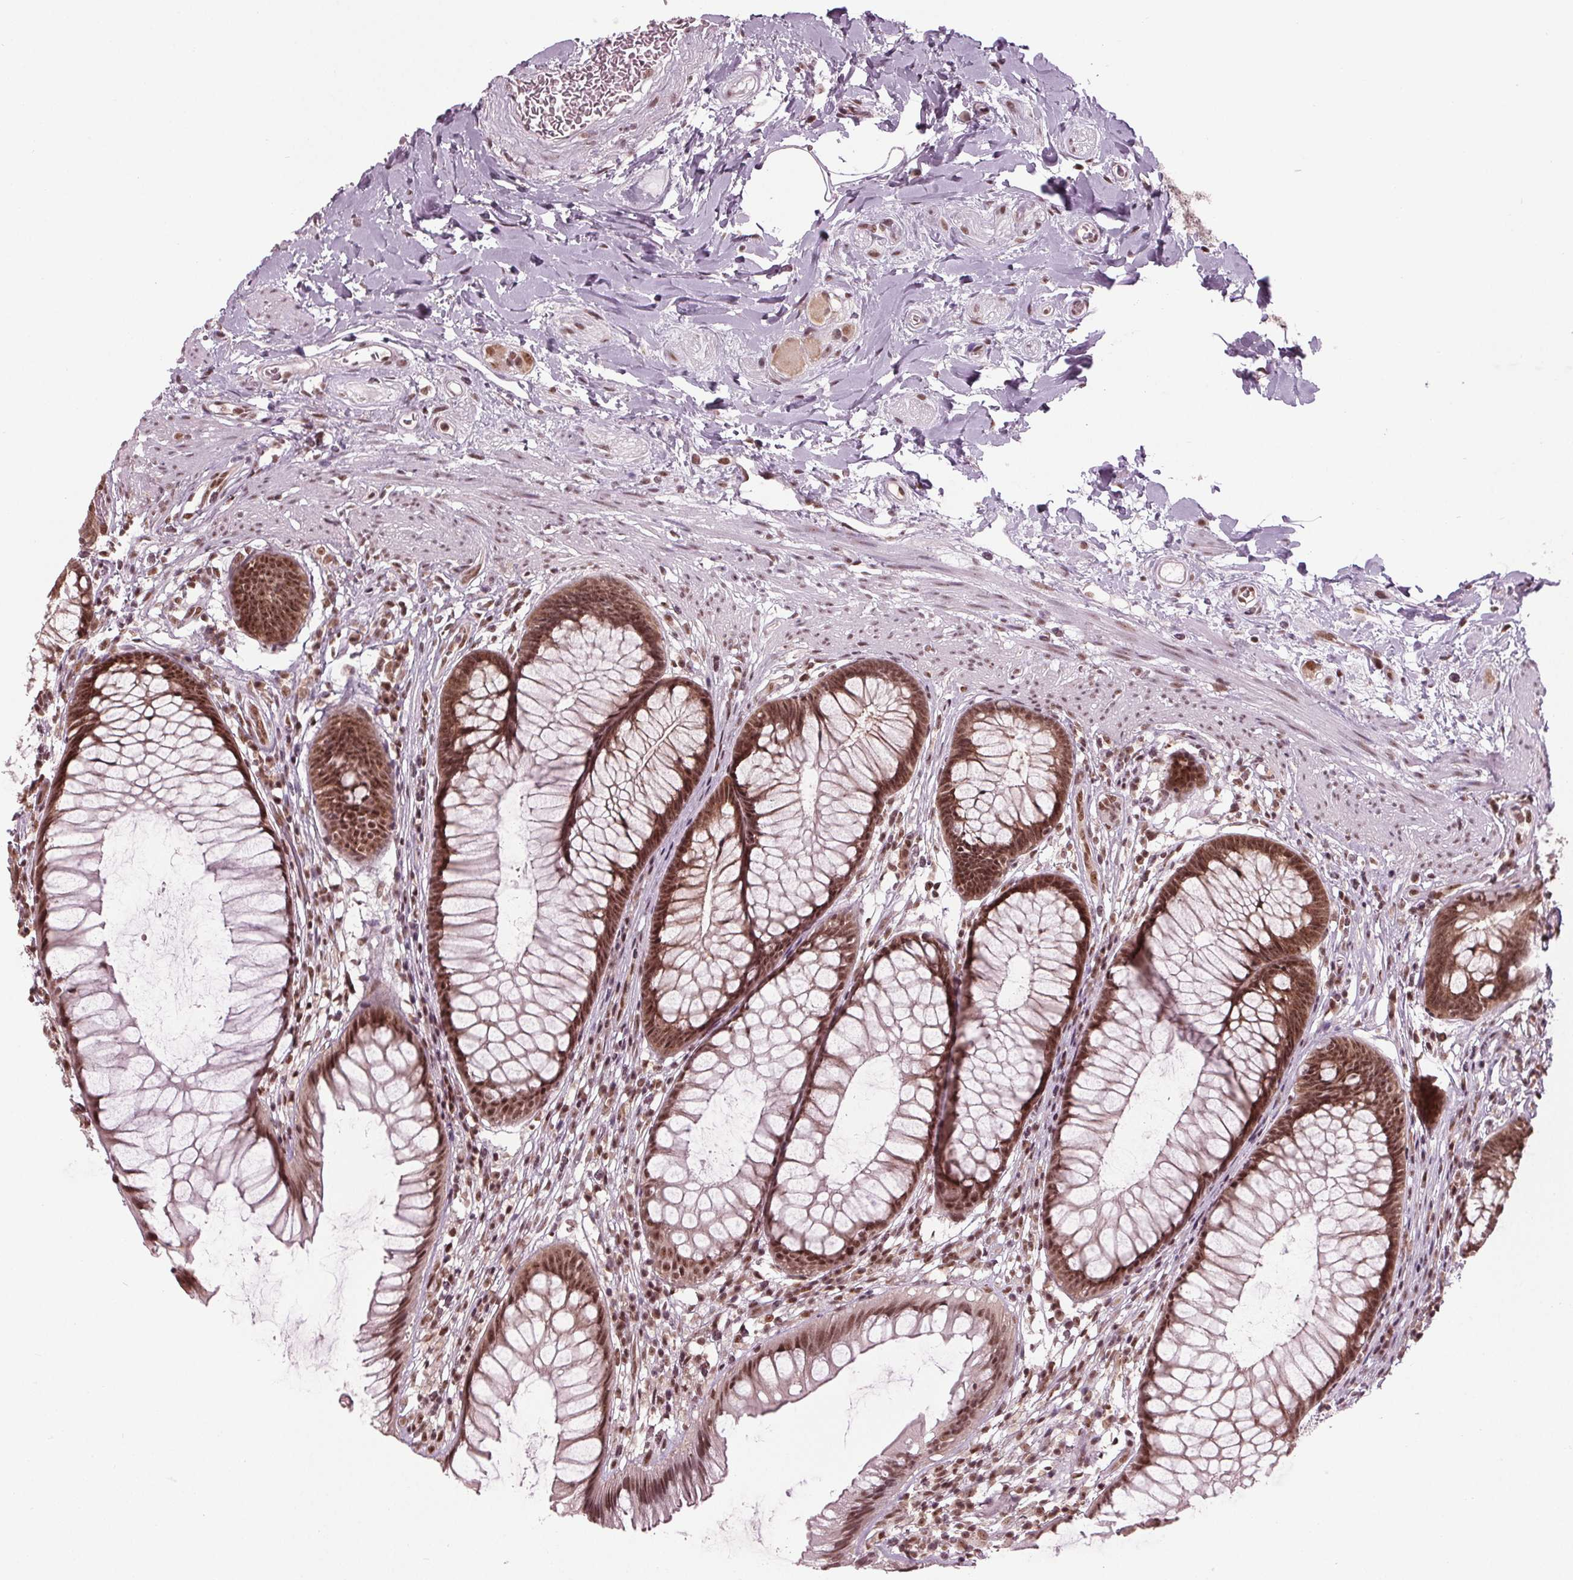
{"staining": {"intensity": "moderate", "quantity": ">75%", "location": "nuclear"}, "tissue": "rectum", "cell_type": "Glandular cells", "image_type": "normal", "snomed": [{"axis": "morphology", "description": "Normal tissue, NOS"}, {"axis": "topography", "description": "Smooth muscle"}, {"axis": "topography", "description": "Rectum"}], "caption": "This is a histology image of immunohistochemistry (IHC) staining of benign rectum, which shows moderate staining in the nuclear of glandular cells.", "gene": "DDX41", "patient": {"sex": "male", "age": 53}}